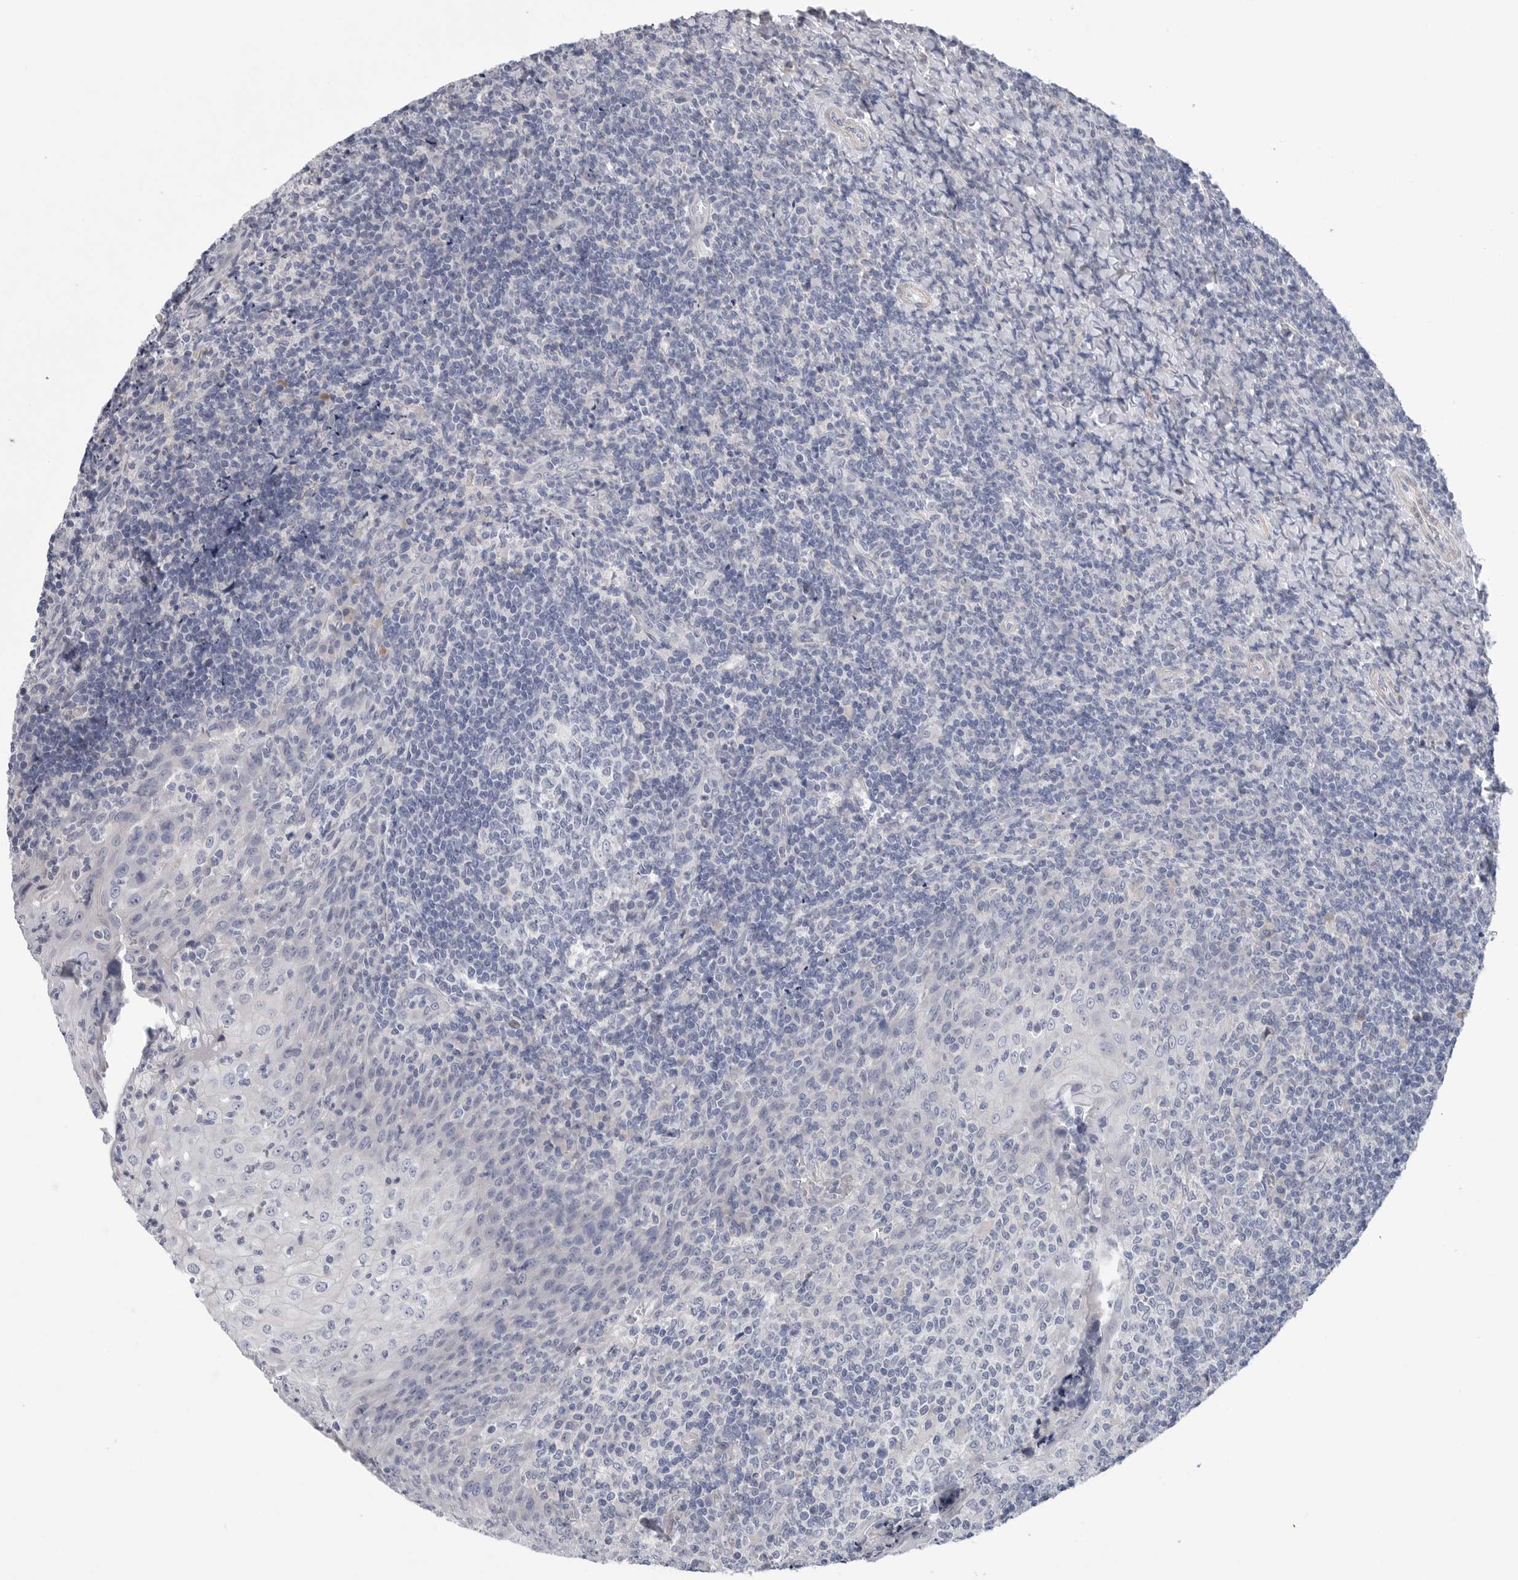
{"staining": {"intensity": "negative", "quantity": "none", "location": "none"}, "tissue": "tonsil", "cell_type": "Germinal center cells", "image_type": "normal", "snomed": [{"axis": "morphology", "description": "Normal tissue, NOS"}, {"axis": "topography", "description": "Tonsil"}], "caption": "This is an immunohistochemistry image of normal human tonsil. There is no positivity in germinal center cells.", "gene": "CAMK2B", "patient": {"sex": "female", "age": 19}}